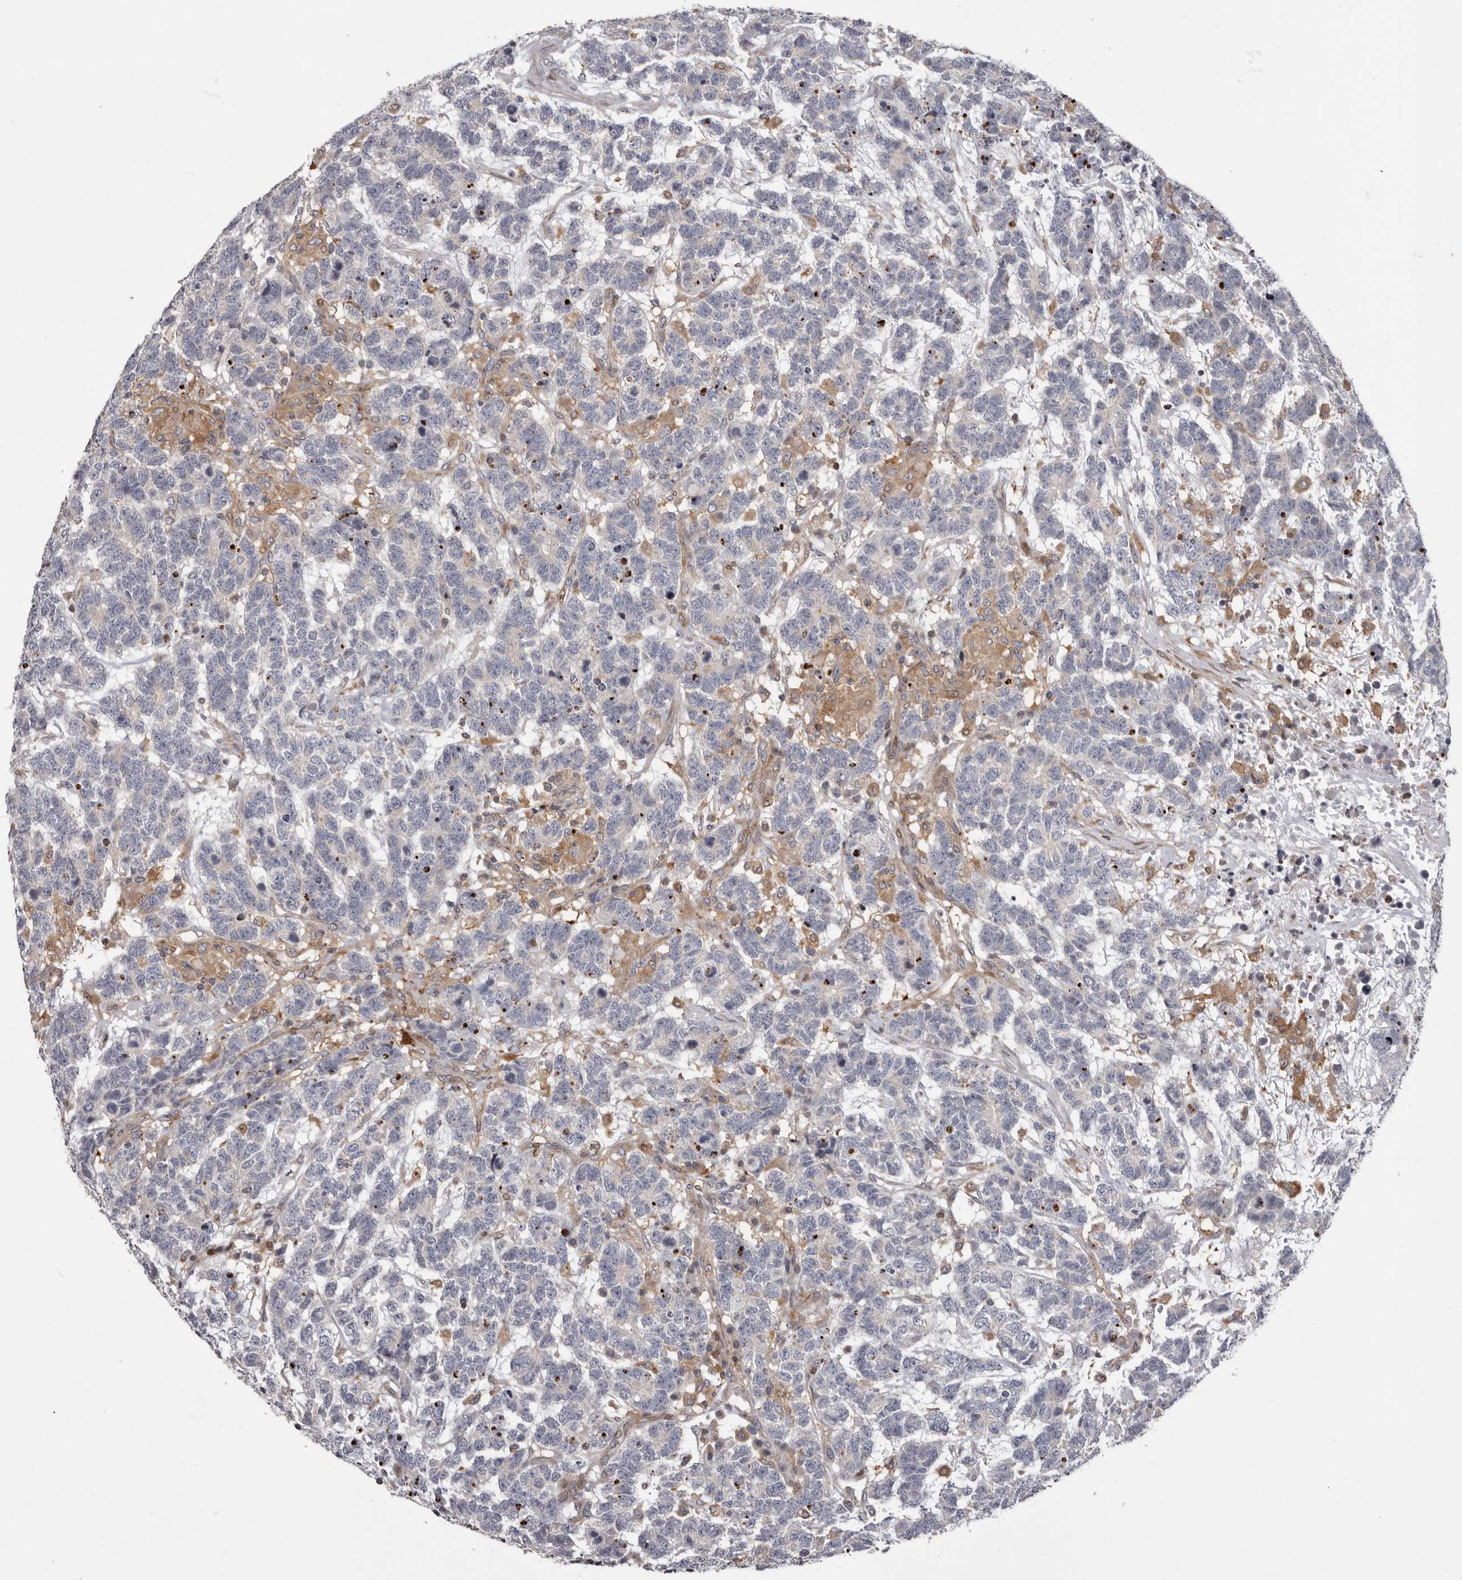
{"staining": {"intensity": "negative", "quantity": "none", "location": "none"}, "tissue": "testis cancer", "cell_type": "Tumor cells", "image_type": "cancer", "snomed": [{"axis": "morphology", "description": "Carcinoma, Embryonal, NOS"}, {"axis": "topography", "description": "Testis"}], "caption": "The IHC histopathology image has no significant staining in tumor cells of embryonal carcinoma (testis) tissue.", "gene": "FGFR4", "patient": {"sex": "male", "age": 26}}